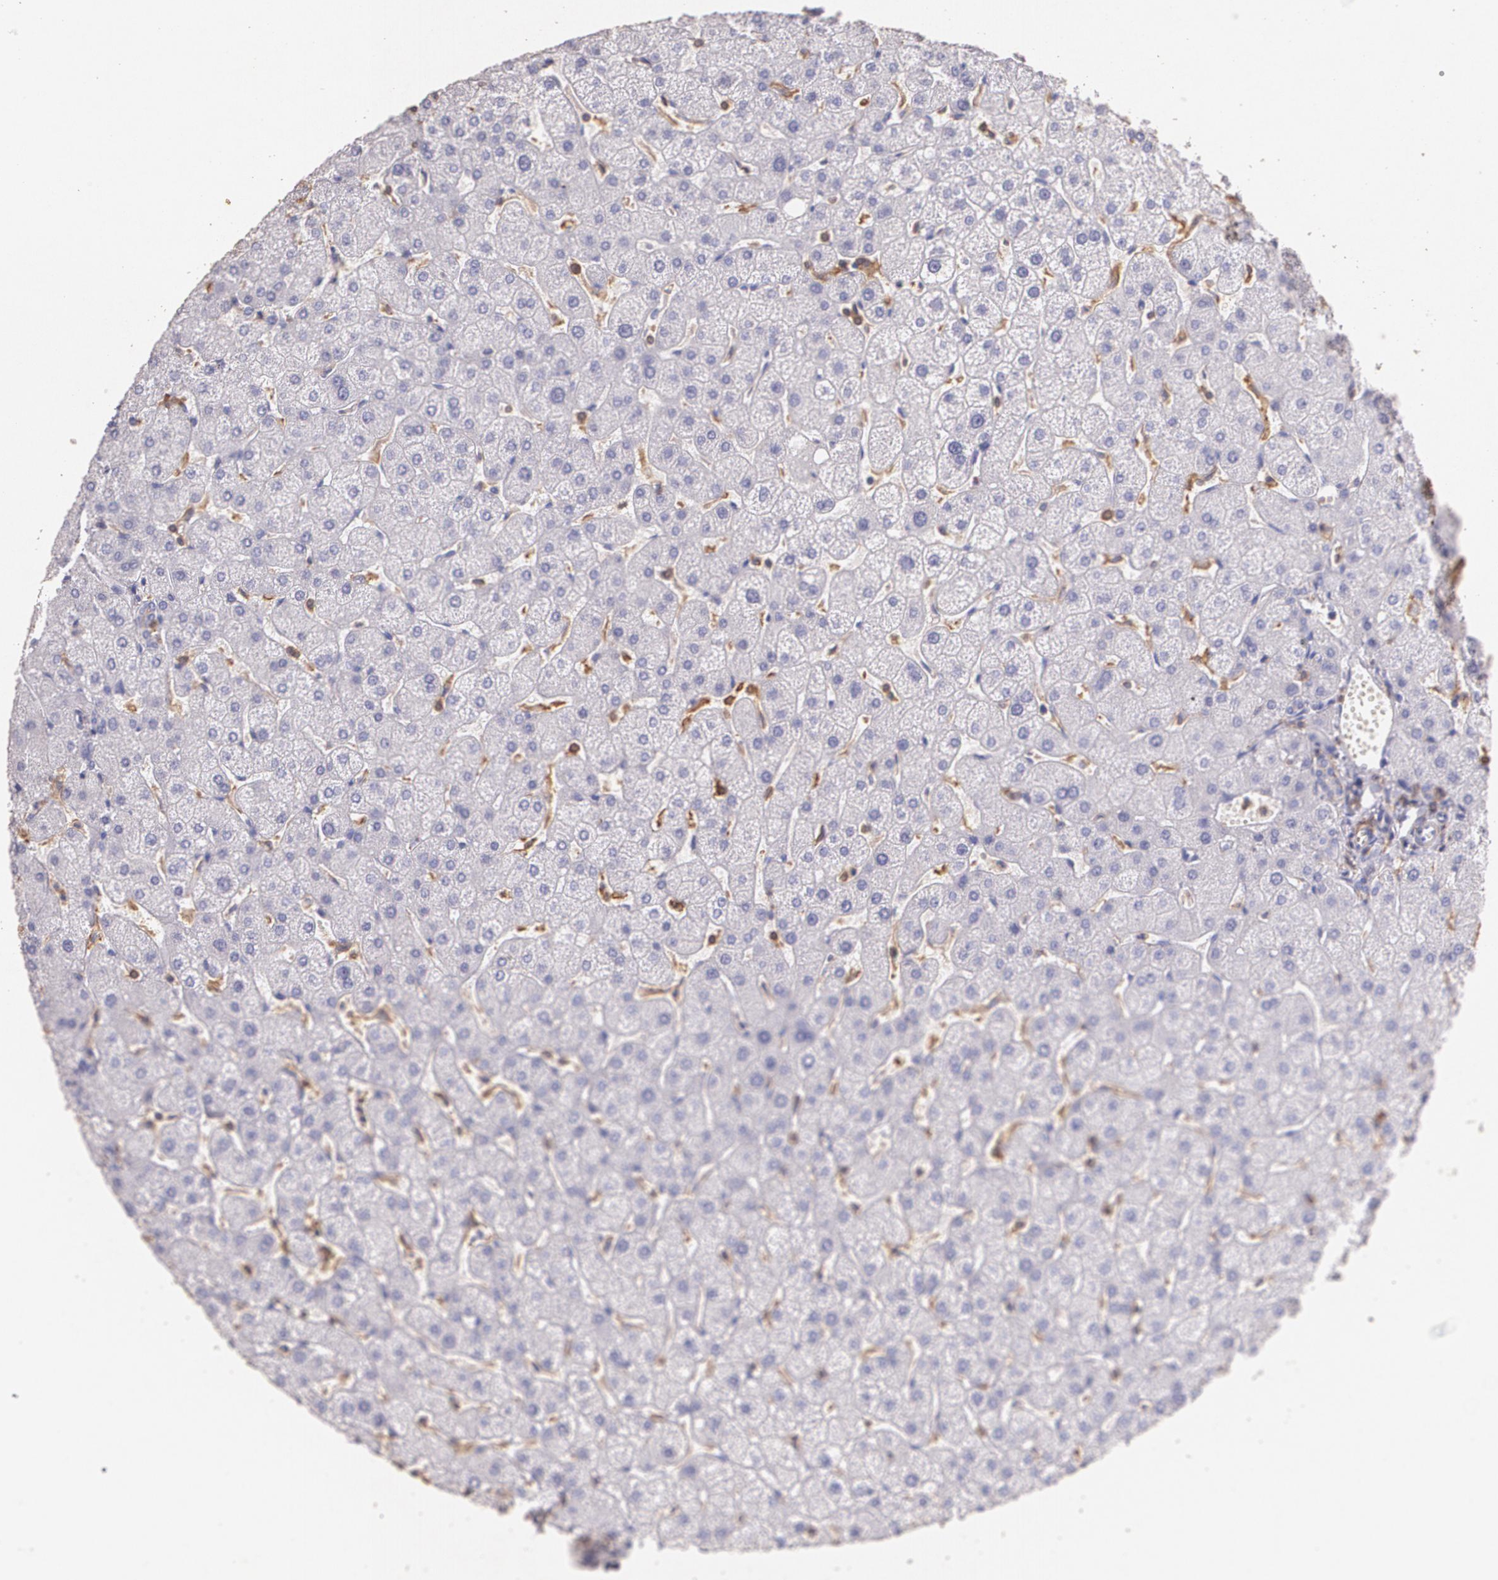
{"staining": {"intensity": "negative", "quantity": "none", "location": "none"}, "tissue": "liver", "cell_type": "Cholangiocytes", "image_type": "normal", "snomed": [{"axis": "morphology", "description": "Normal tissue, NOS"}, {"axis": "topography", "description": "Liver"}], "caption": "DAB (3,3'-diaminobenzidine) immunohistochemical staining of benign liver shows no significant expression in cholangiocytes. (Brightfield microscopy of DAB immunohistochemistry (IHC) at high magnification).", "gene": "TGFBR1", "patient": {"sex": "male", "age": 67}}